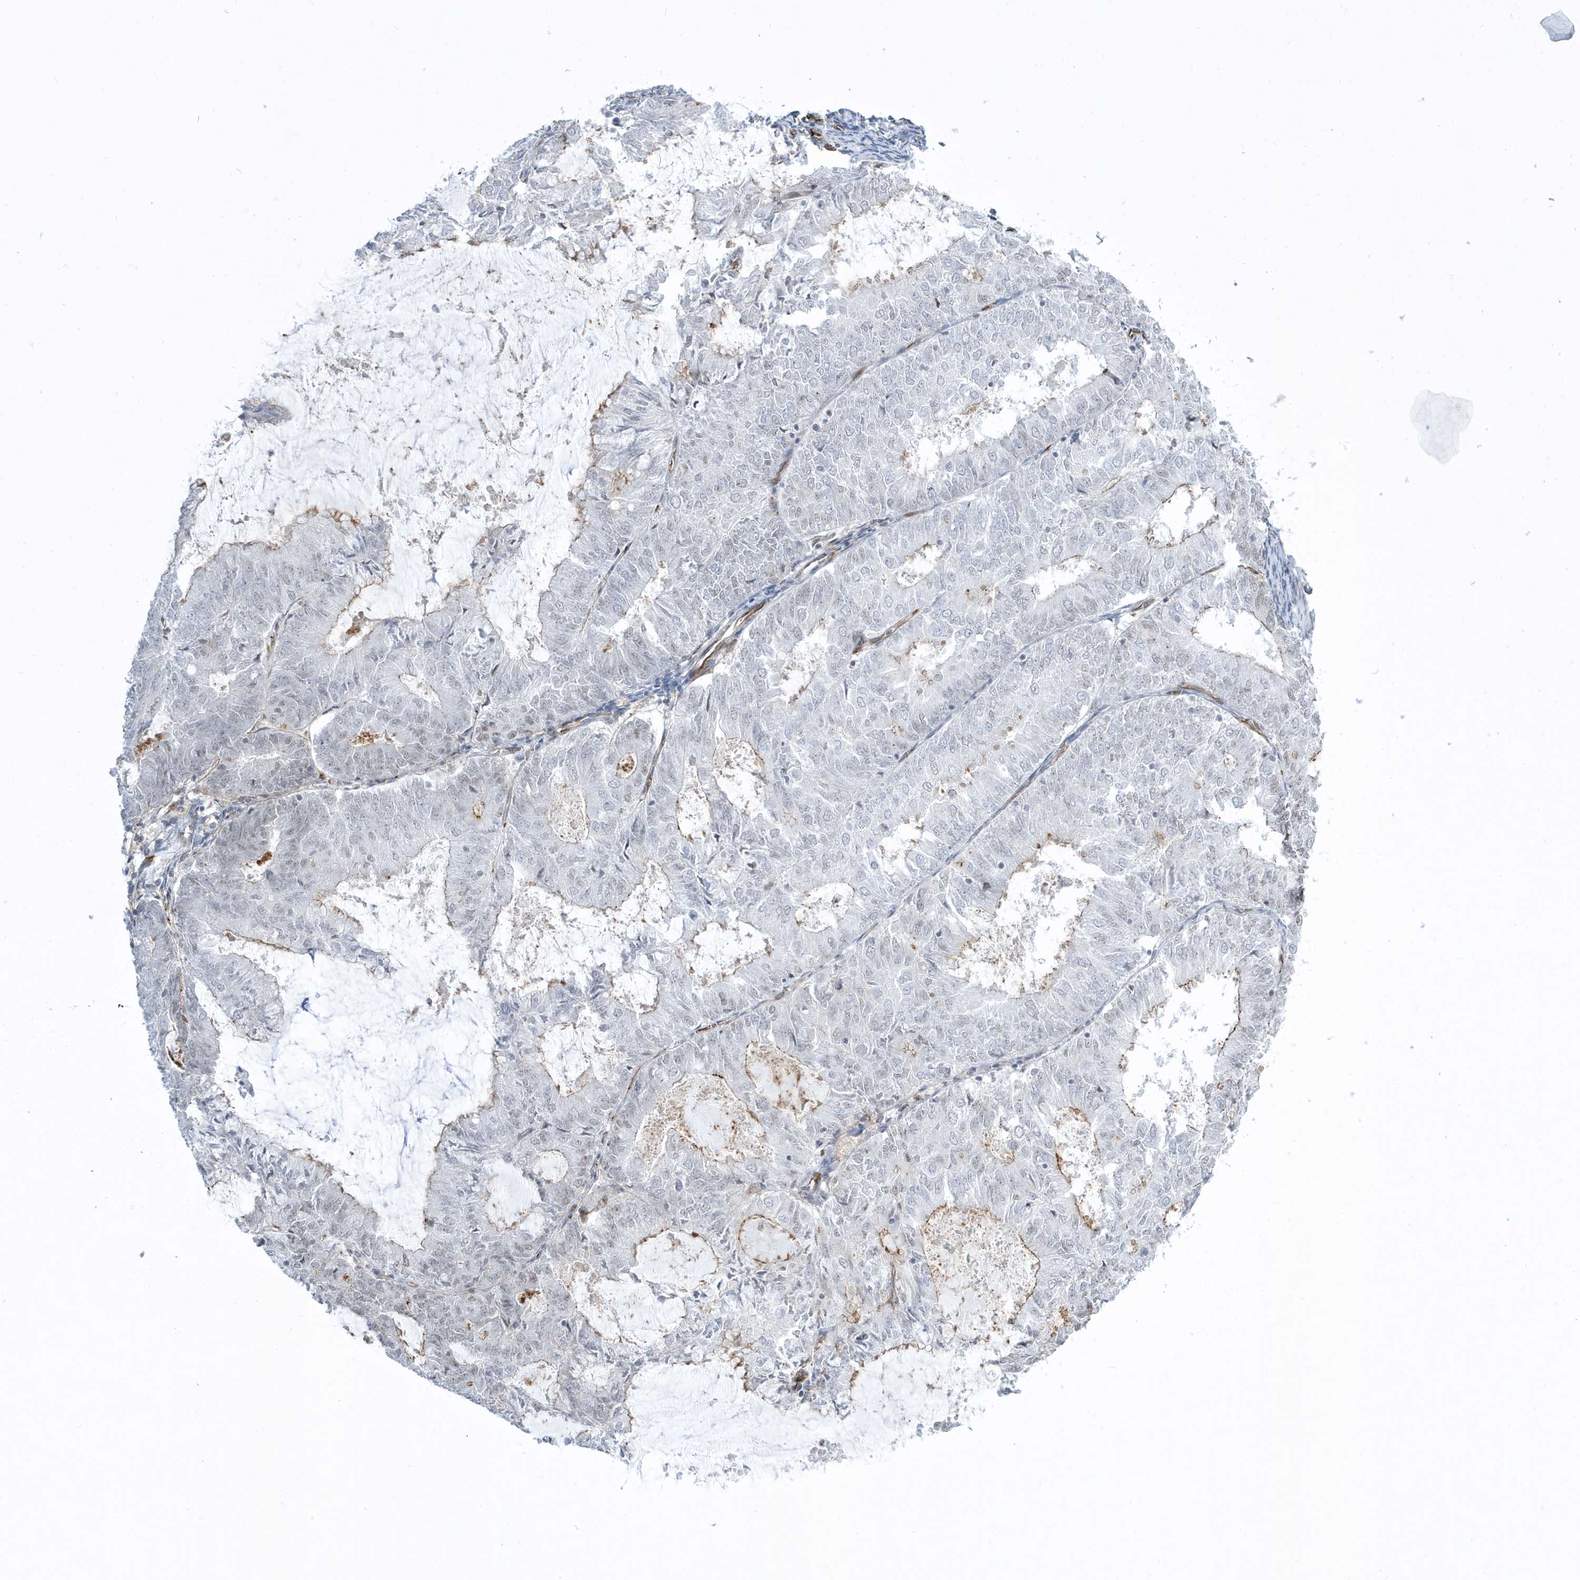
{"staining": {"intensity": "negative", "quantity": "none", "location": "none"}, "tissue": "endometrial cancer", "cell_type": "Tumor cells", "image_type": "cancer", "snomed": [{"axis": "morphology", "description": "Adenocarcinoma, NOS"}, {"axis": "topography", "description": "Endometrium"}], "caption": "High power microscopy image of an immunohistochemistry micrograph of endometrial cancer (adenocarcinoma), revealing no significant expression in tumor cells.", "gene": "ADAMTSL3", "patient": {"sex": "female", "age": 57}}